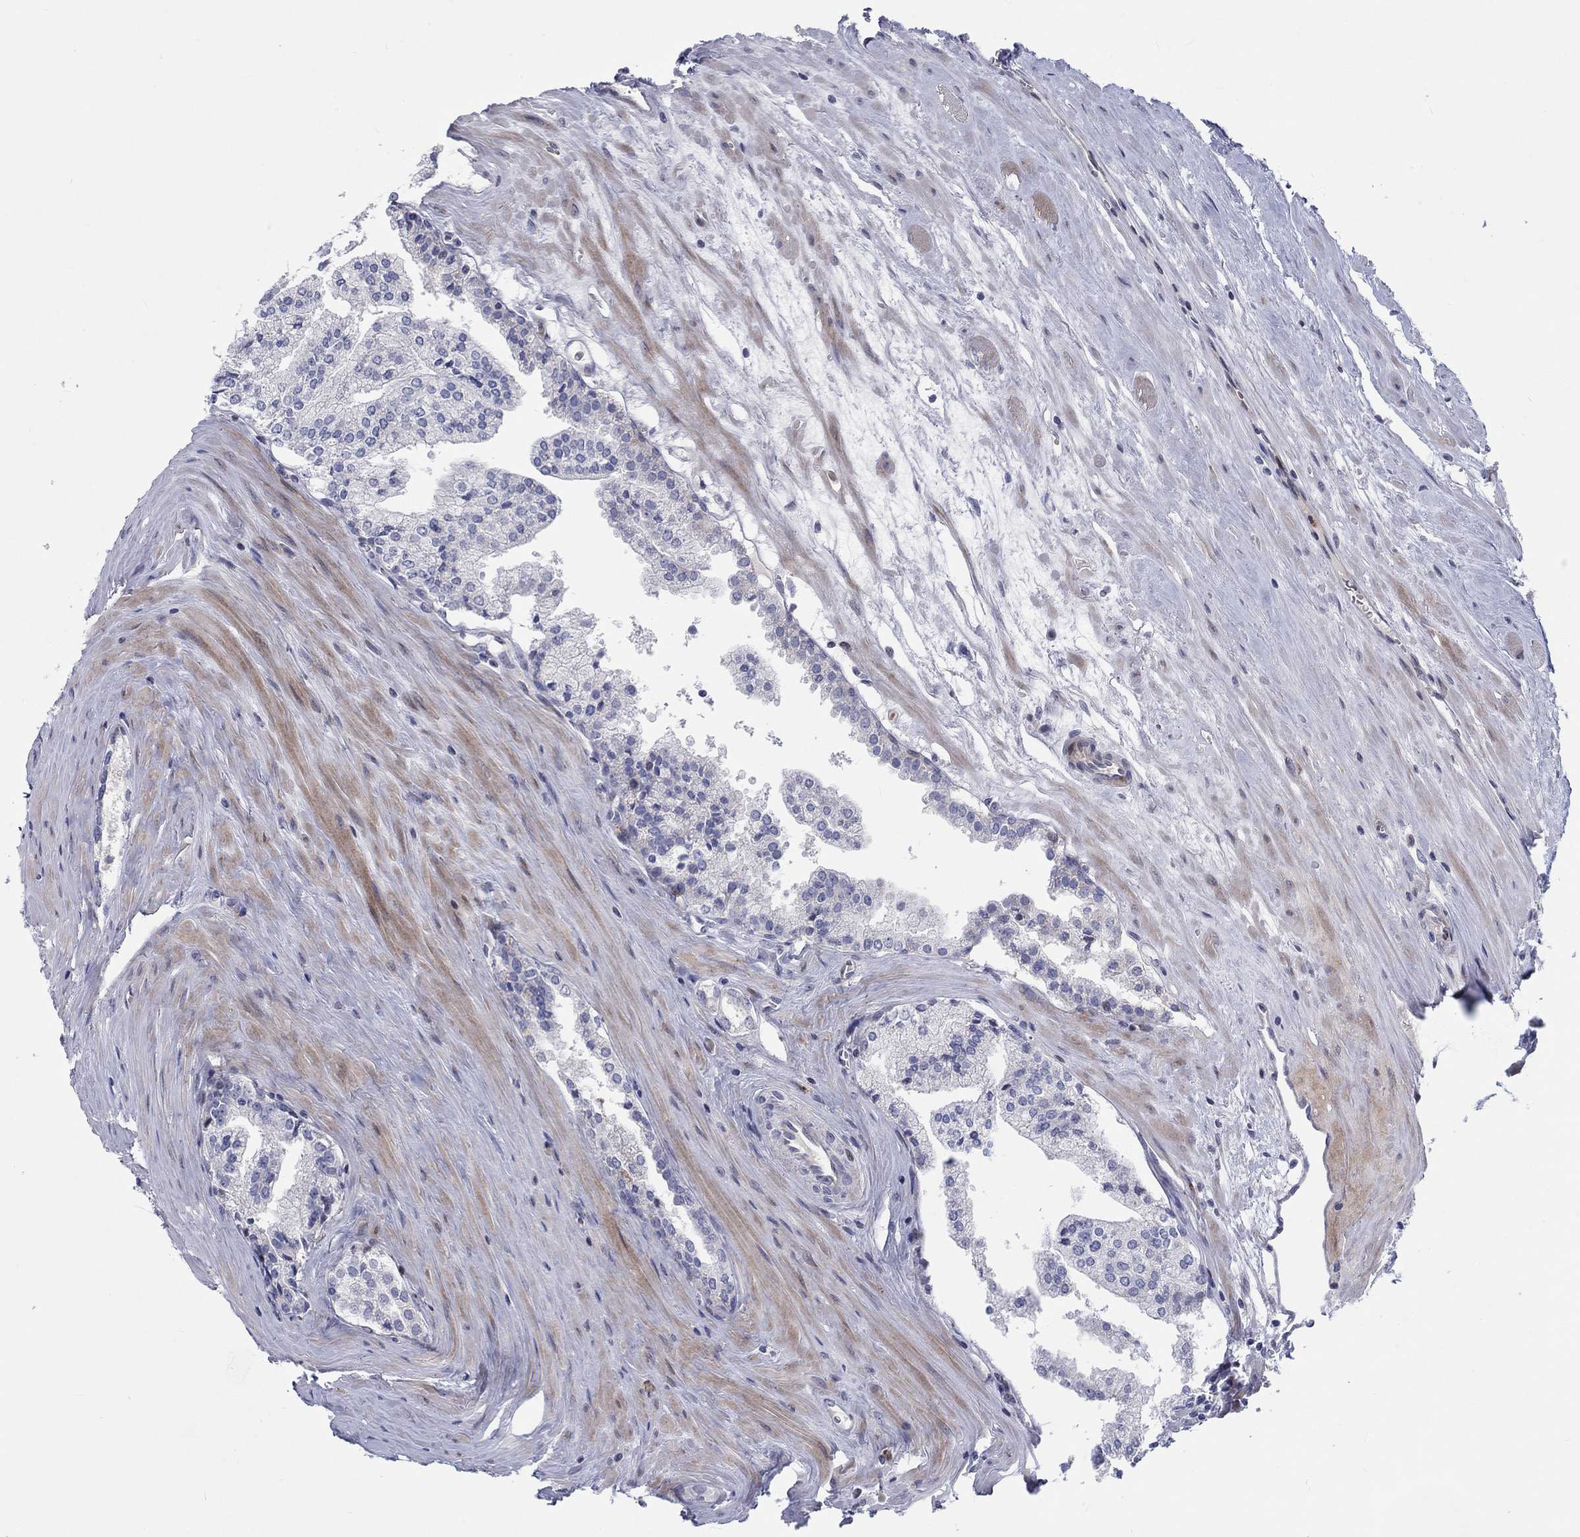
{"staining": {"intensity": "negative", "quantity": "none", "location": "none"}, "tissue": "prostate cancer", "cell_type": "Tumor cells", "image_type": "cancer", "snomed": [{"axis": "morphology", "description": "Adenocarcinoma, NOS"}, {"axis": "topography", "description": "Prostate"}], "caption": "Prostate adenocarcinoma stained for a protein using IHC demonstrates no positivity tumor cells.", "gene": "ARHGAP36", "patient": {"sex": "male", "age": 72}}